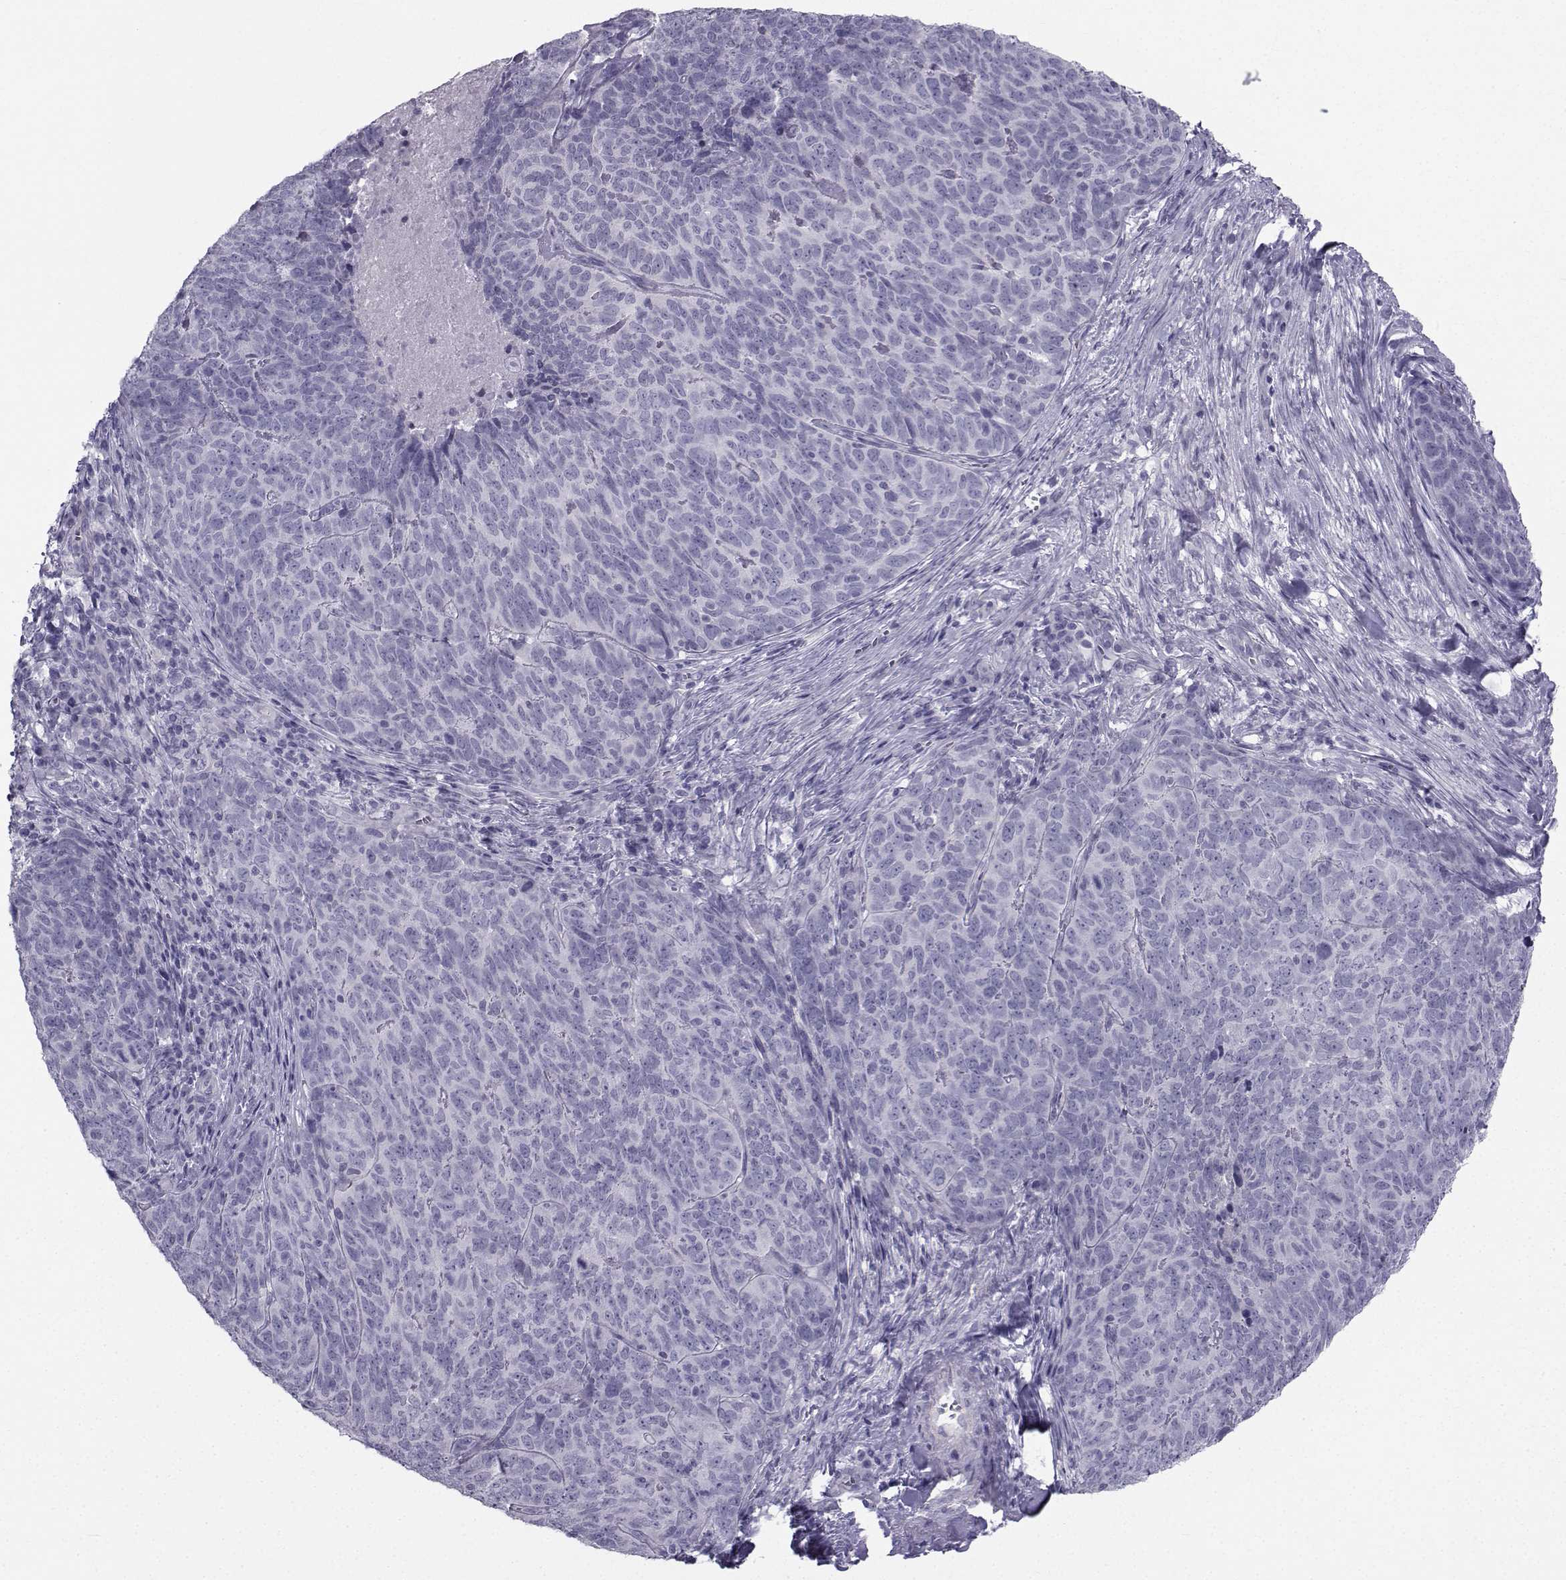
{"staining": {"intensity": "negative", "quantity": "none", "location": "none"}, "tissue": "skin cancer", "cell_type": "Tumor cells", "image_type": "cancer", "snomed": [{"axis": "morphology", "description": "Squamous cell carcinoma, NOS"}, {"axis": "topography", "description": "Skin"}, {"axis": "topography", "description": "Anal"}], "caption": "Immunohistochemistry photomicrograph of human squamous cell carcinoma (skin) stained for a protein (brown), which displays no positivity in tumor cells.", "gene": "SPANXD", "patient": {"sex": "female", "age": 51}}